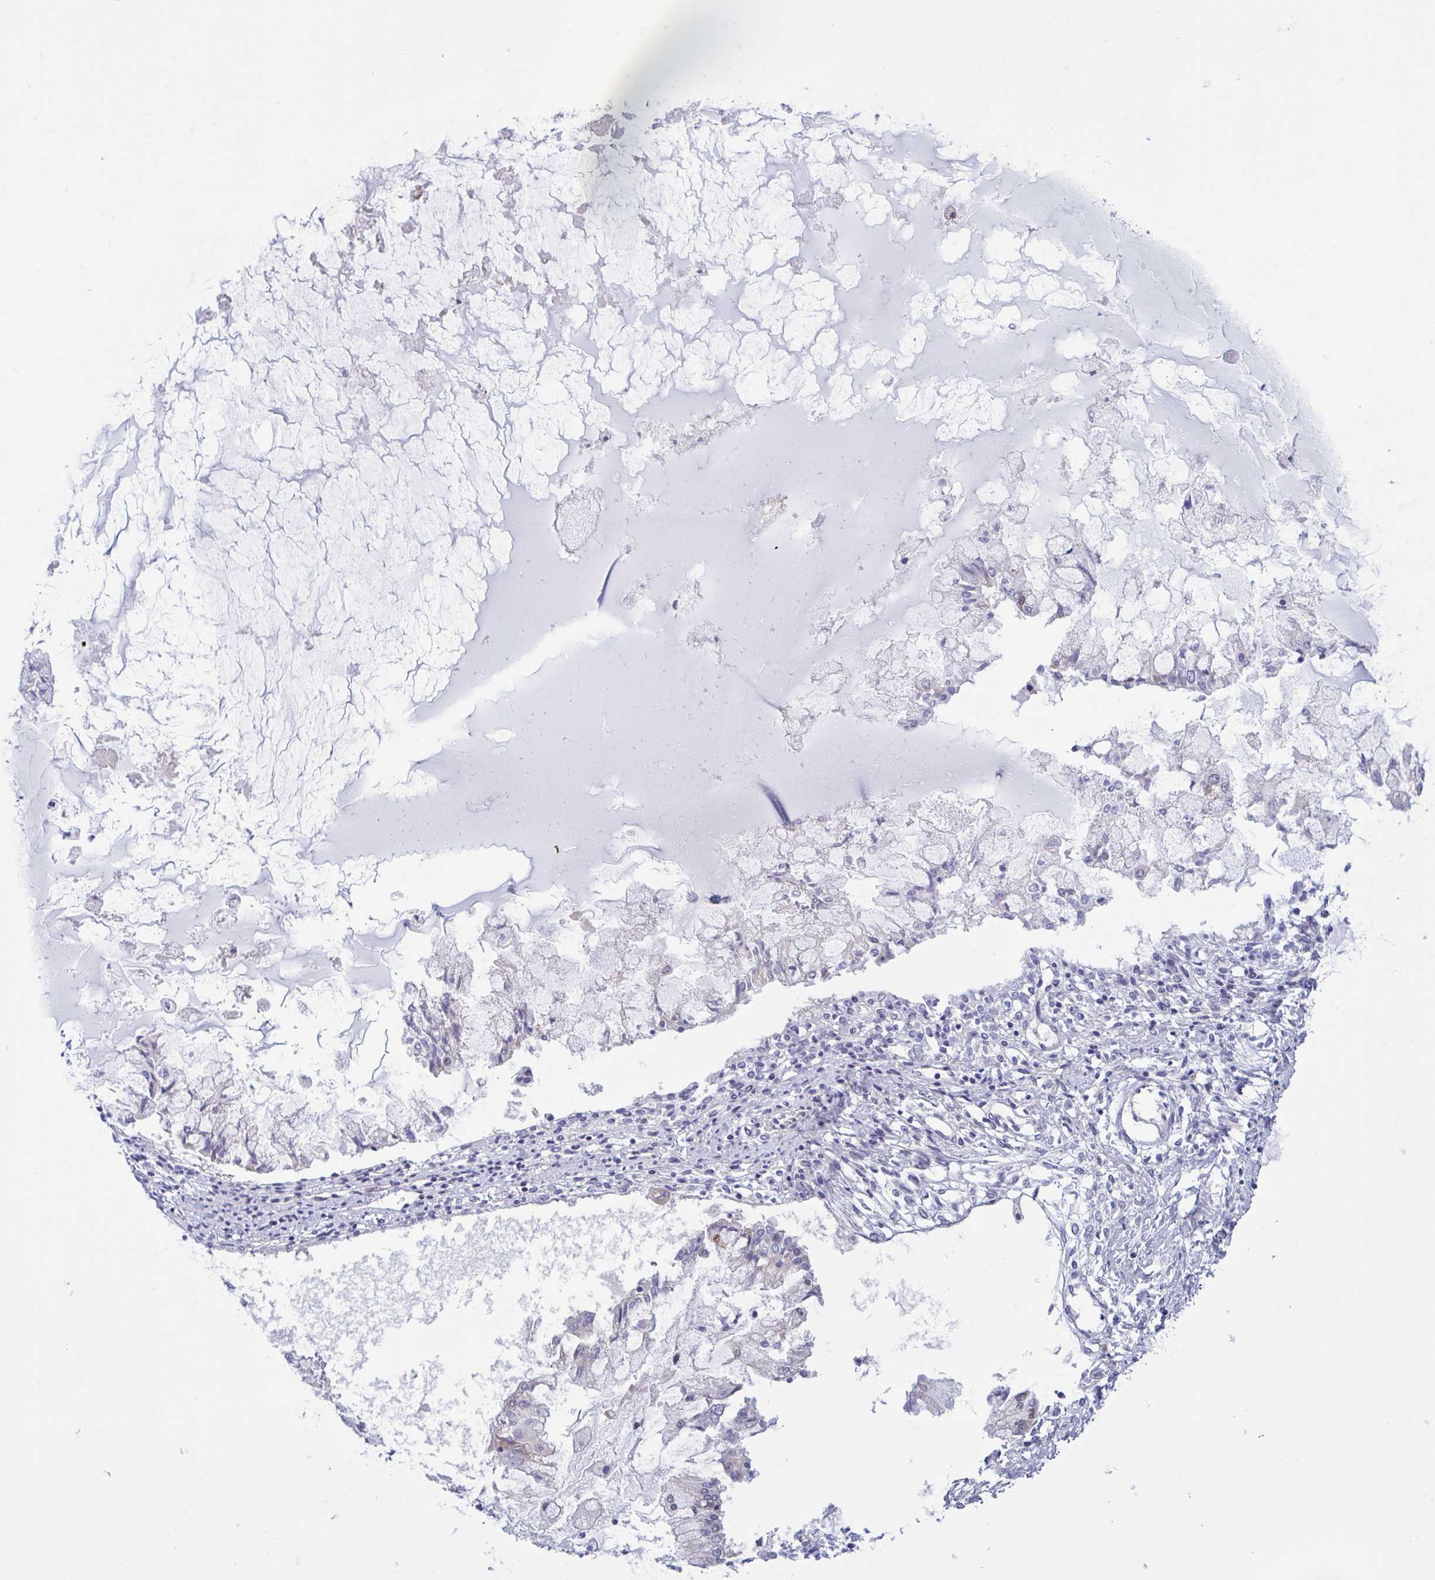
{"staining": {"intensity": "negative", "quantity": "none", "location": "none"}, "tissue": "ovarian cancer", "cell_type": "Tumor cells", "image_type": "cancer", "snomed": [{"axis": "morphology", "description": "Cystadenocarcinoma, mucinous, NOS"}, {"axis": "topography", "description": "Ovary"}], "caption": "Tumor cells are negative for protein expression in human ovarian mucinous cystadenocarcinoma. Brightfield microscopy of immunohistochemistry stained with DAB (3,3'-diaminobenzidine) (brown) and hematoxylin (blue), captured at high magnification.", "gene": "FAM219B", "patient": {"sex": "female", "age": 34}}